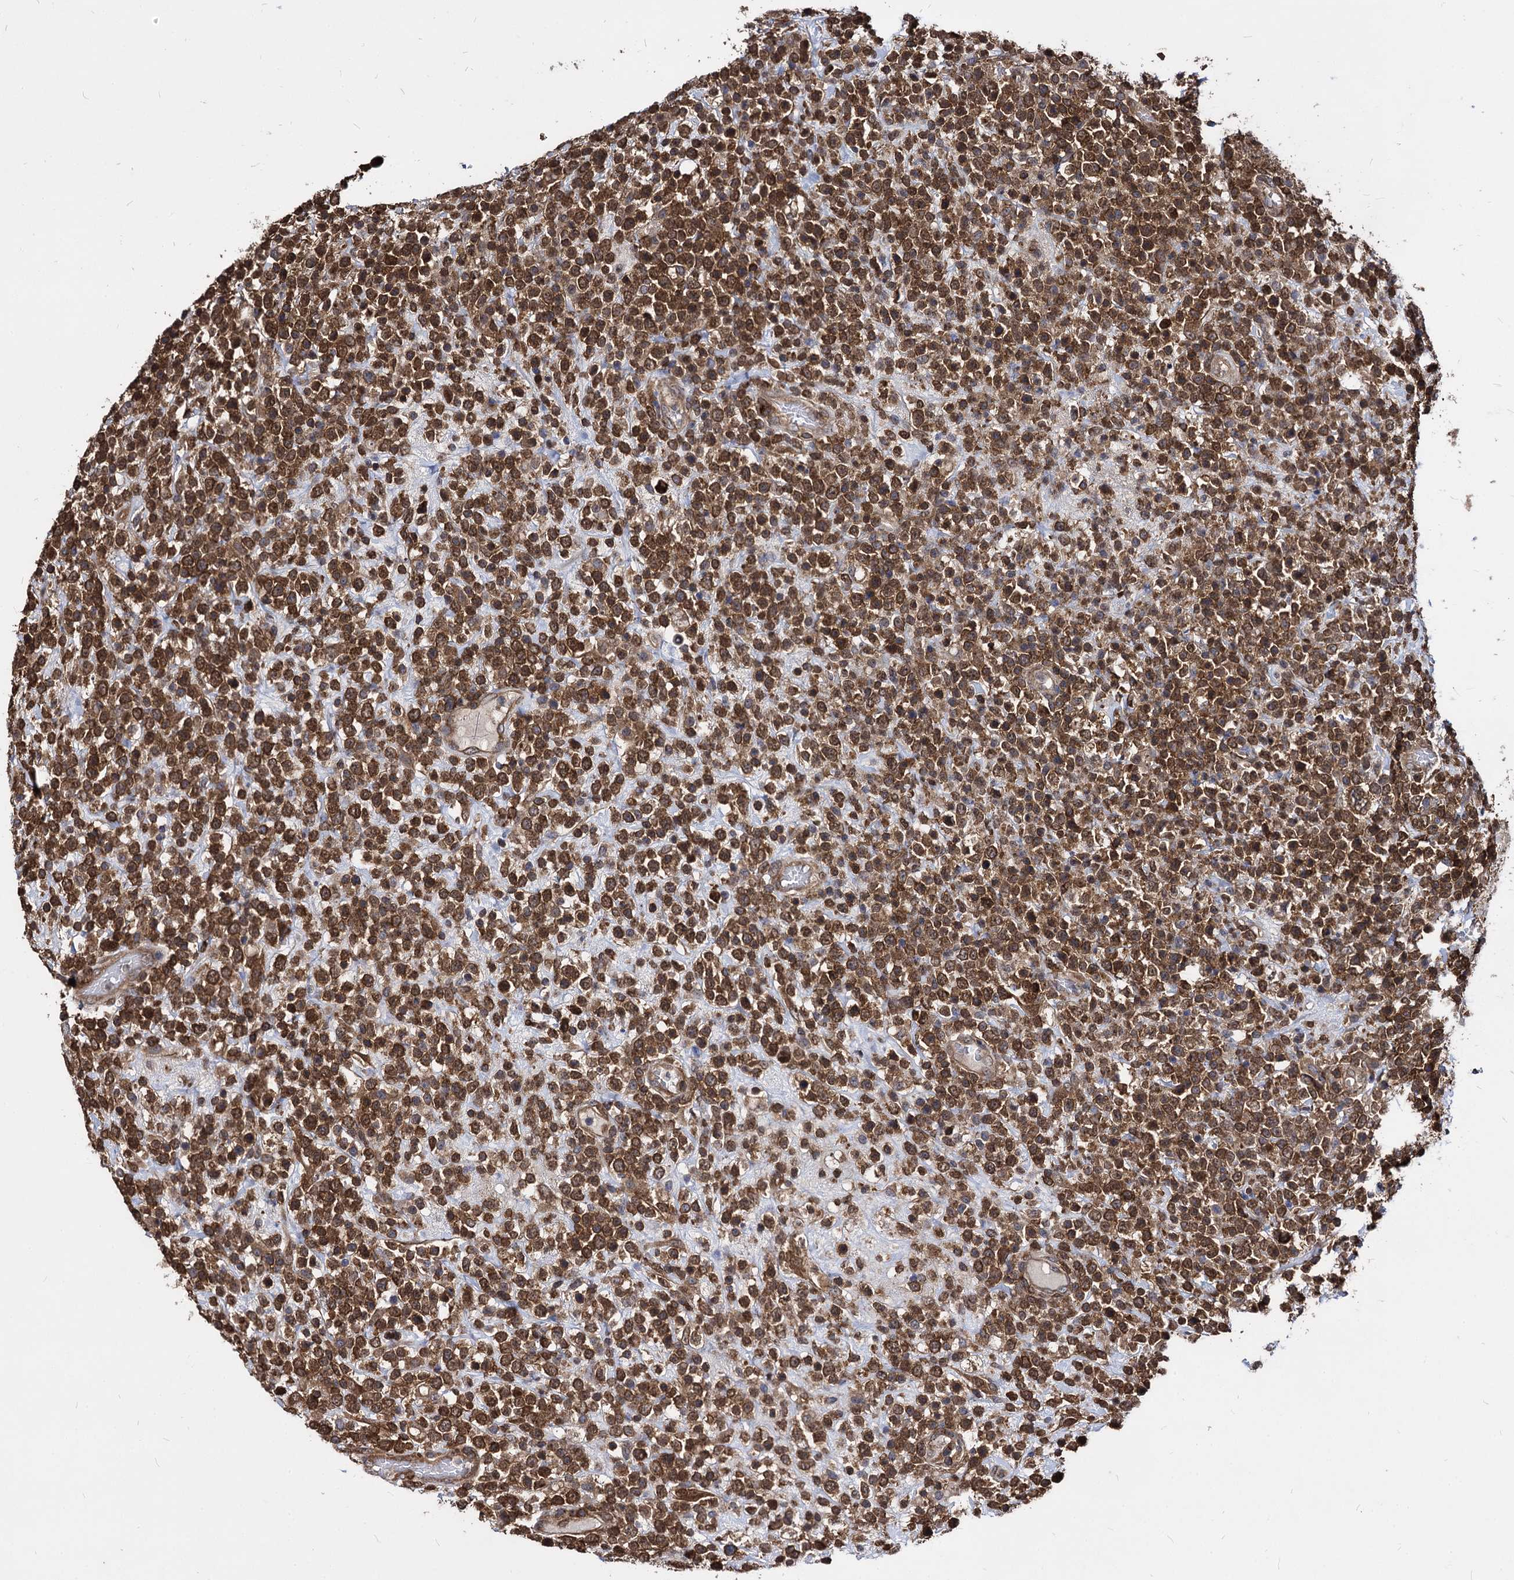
{"staining": {"intensity": "strong", "quantity": ">75%", "location": "cytoplasmic/membranous"}, "tissue": "lymphoma", "cell_type": "Tumor cells", "image_type": "cancer", "snomed": [{"axis": "morphology", "description": "Malignant lymphoma, non-Hodgkin's type, High grade"}, {"axis": "topography", "description": "Colon"}], "caption": "Immunohistochemistry (IHC) micrograph of neoplastic tissue: malignant lymphoma, non-Hodgkin's type (high-grade) stained using immunohistochemistry (IHC) demonstrates high levels of strong protein expression localized specifically in the cytoplasmic/membranous of tumor cells, appearing as a cytoplasmic/membranous brown color.", "gene": "NME1", "patient": {"sex": "female", "age": 53}}